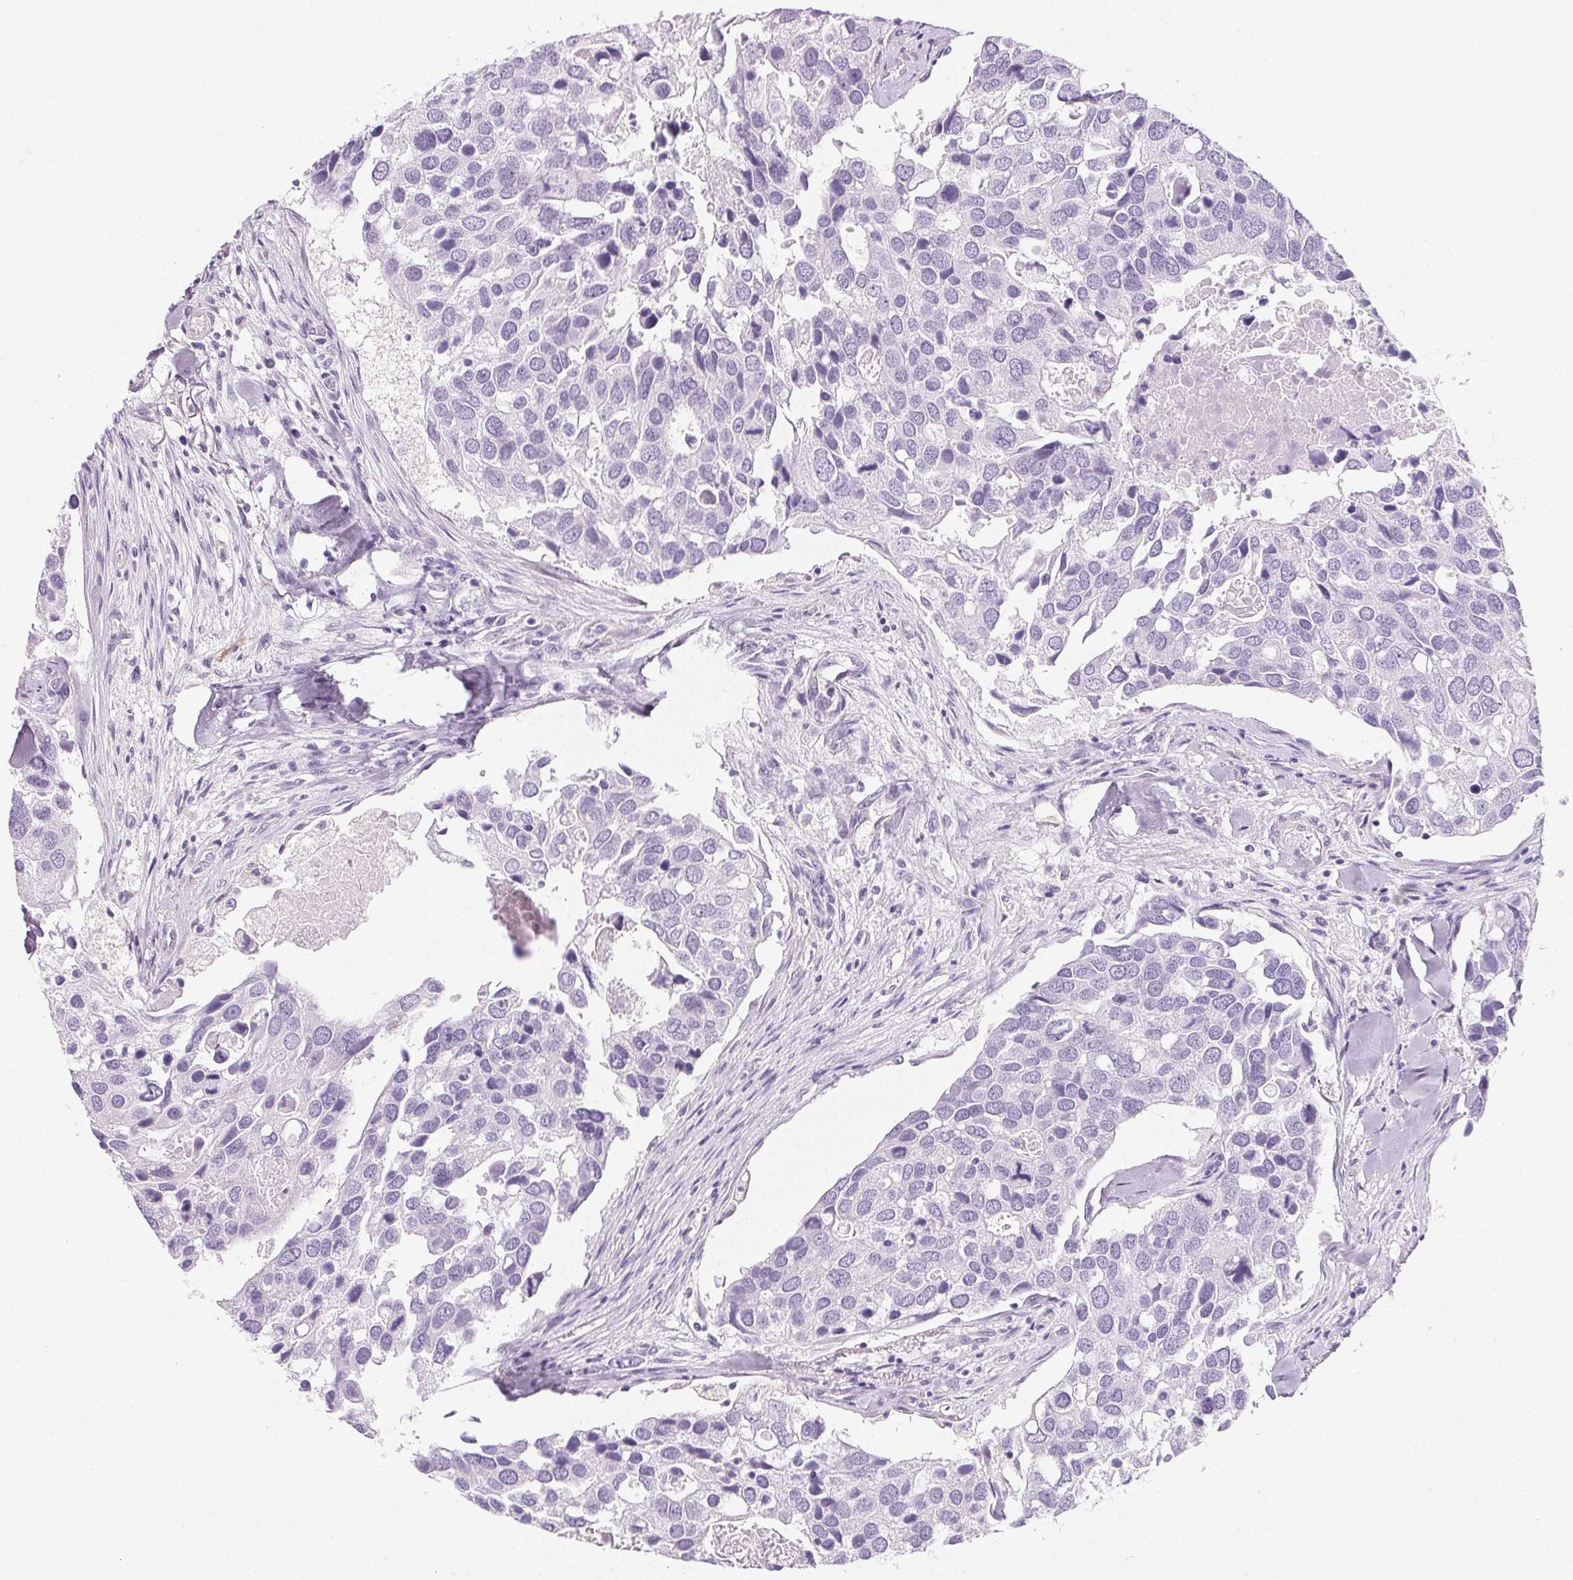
{"staining": {"intensity": "negative", "quantity": "none", "location": "none"}, "tissue": "breast cancer", "cell_type": "Tumor cells", "image_type": "cancer", "snomed": [{"axis": "morphology", "description": "Duct carcinoma"}, {"axis": "topography", "description": "Breast"}], "caption": "Human breast infiltrating ductal carcinoma stained for a protein using IHC exhibits no staining in tumor cells.", "gene": "PRSS3", "patient": {"sex": "female", "age": 83}}